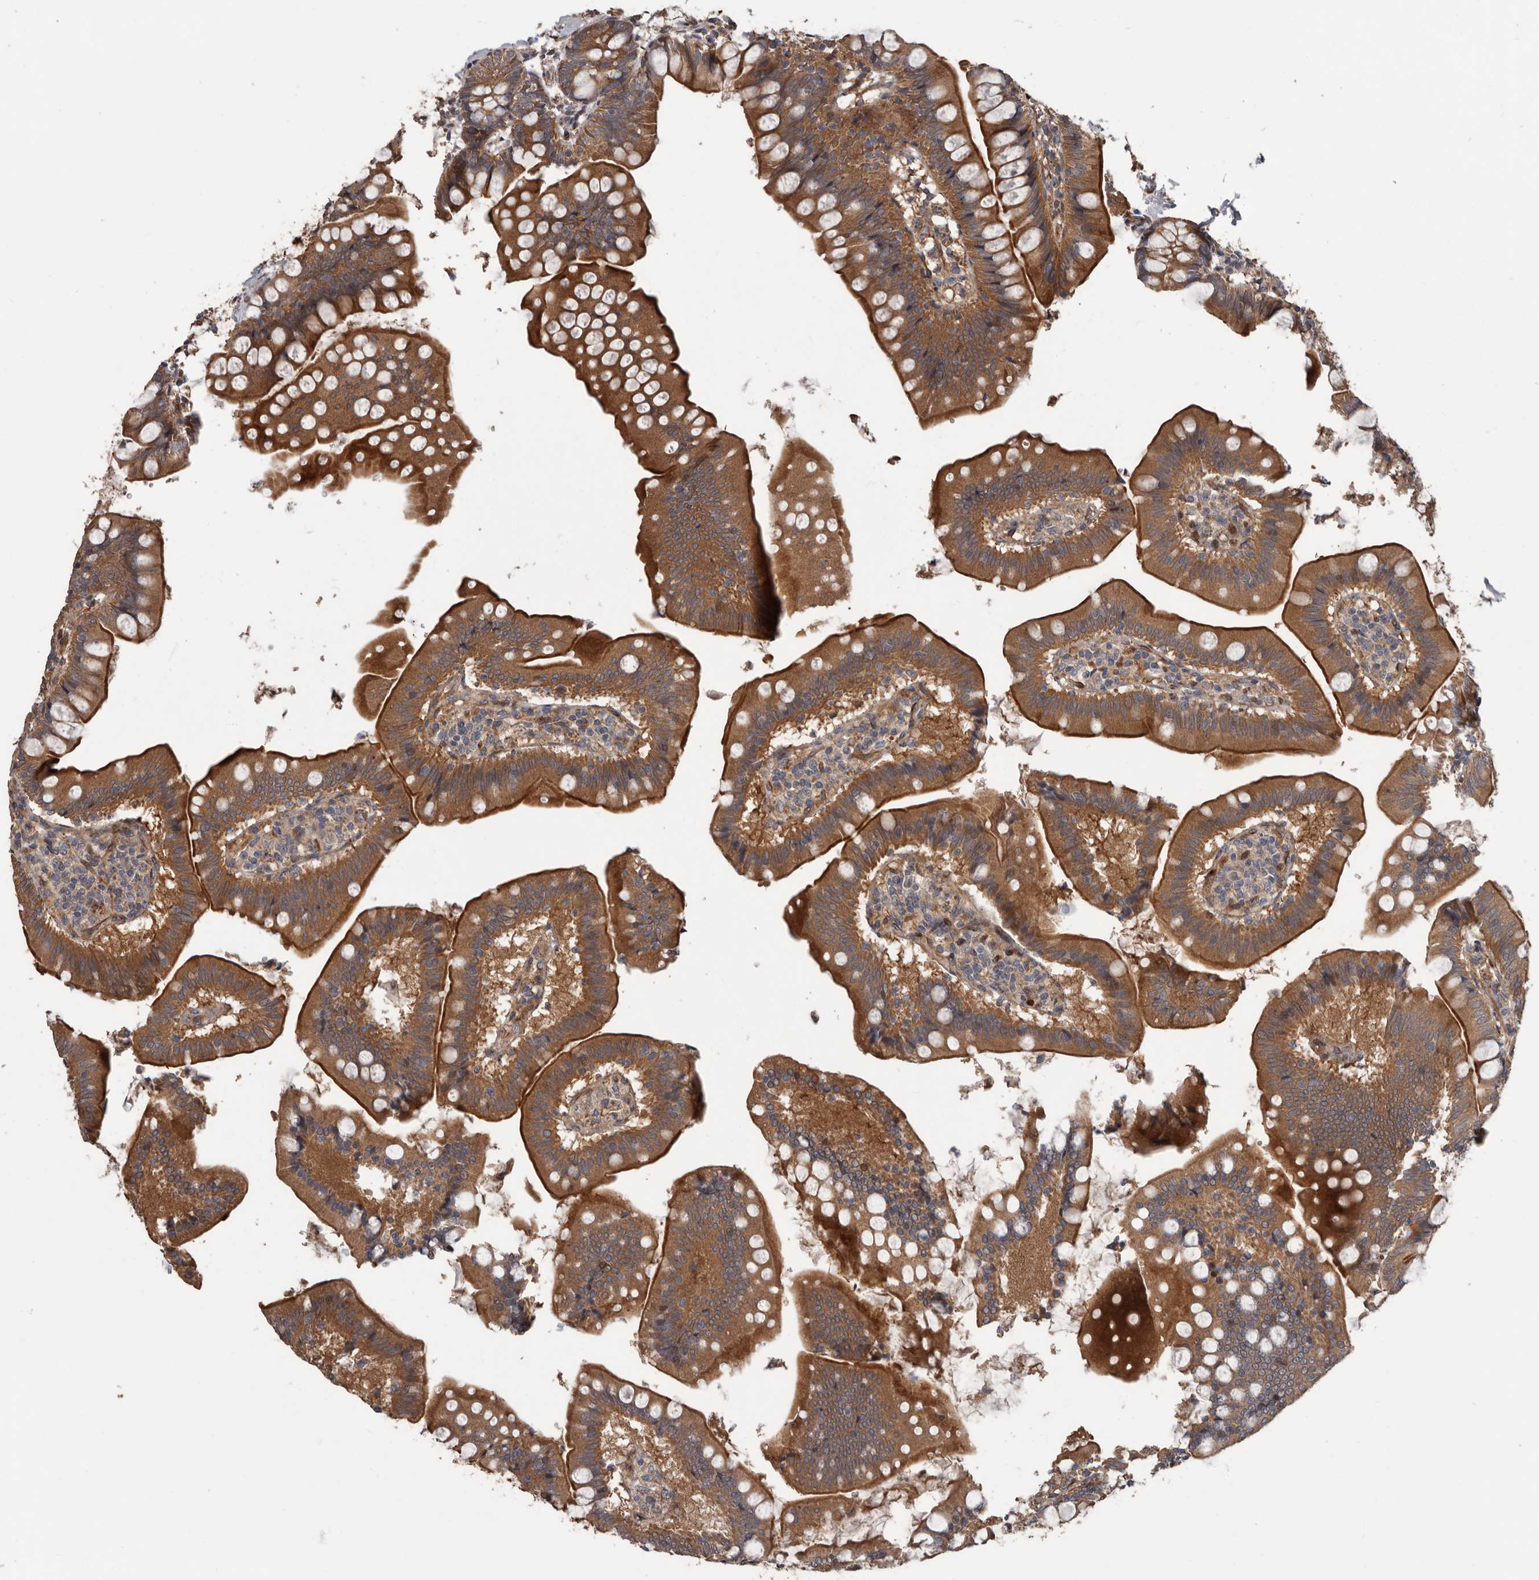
{"staining": {"intensity": "strong", "quantity": ">75%", "location": "cytoplasmic/membranous"}, "tissue": "small intestine", "cell_type": "Glandular cells", "image_type": "normal", "snomed": [{"axis": "morphology", "description": "Normal tissue, NOS"}, {"axis": "topography", "description": "Small intestine"}], "caption": "High-power microscopy captured an immunohistochemistry photomicrograph of unremarkable small intestine, revealing strong cytoplasmic/membranous expression in approximately >75% of glandular cells.", "gene": "ARHGEF5", "patient": {"sex": "male", "age": 7}}